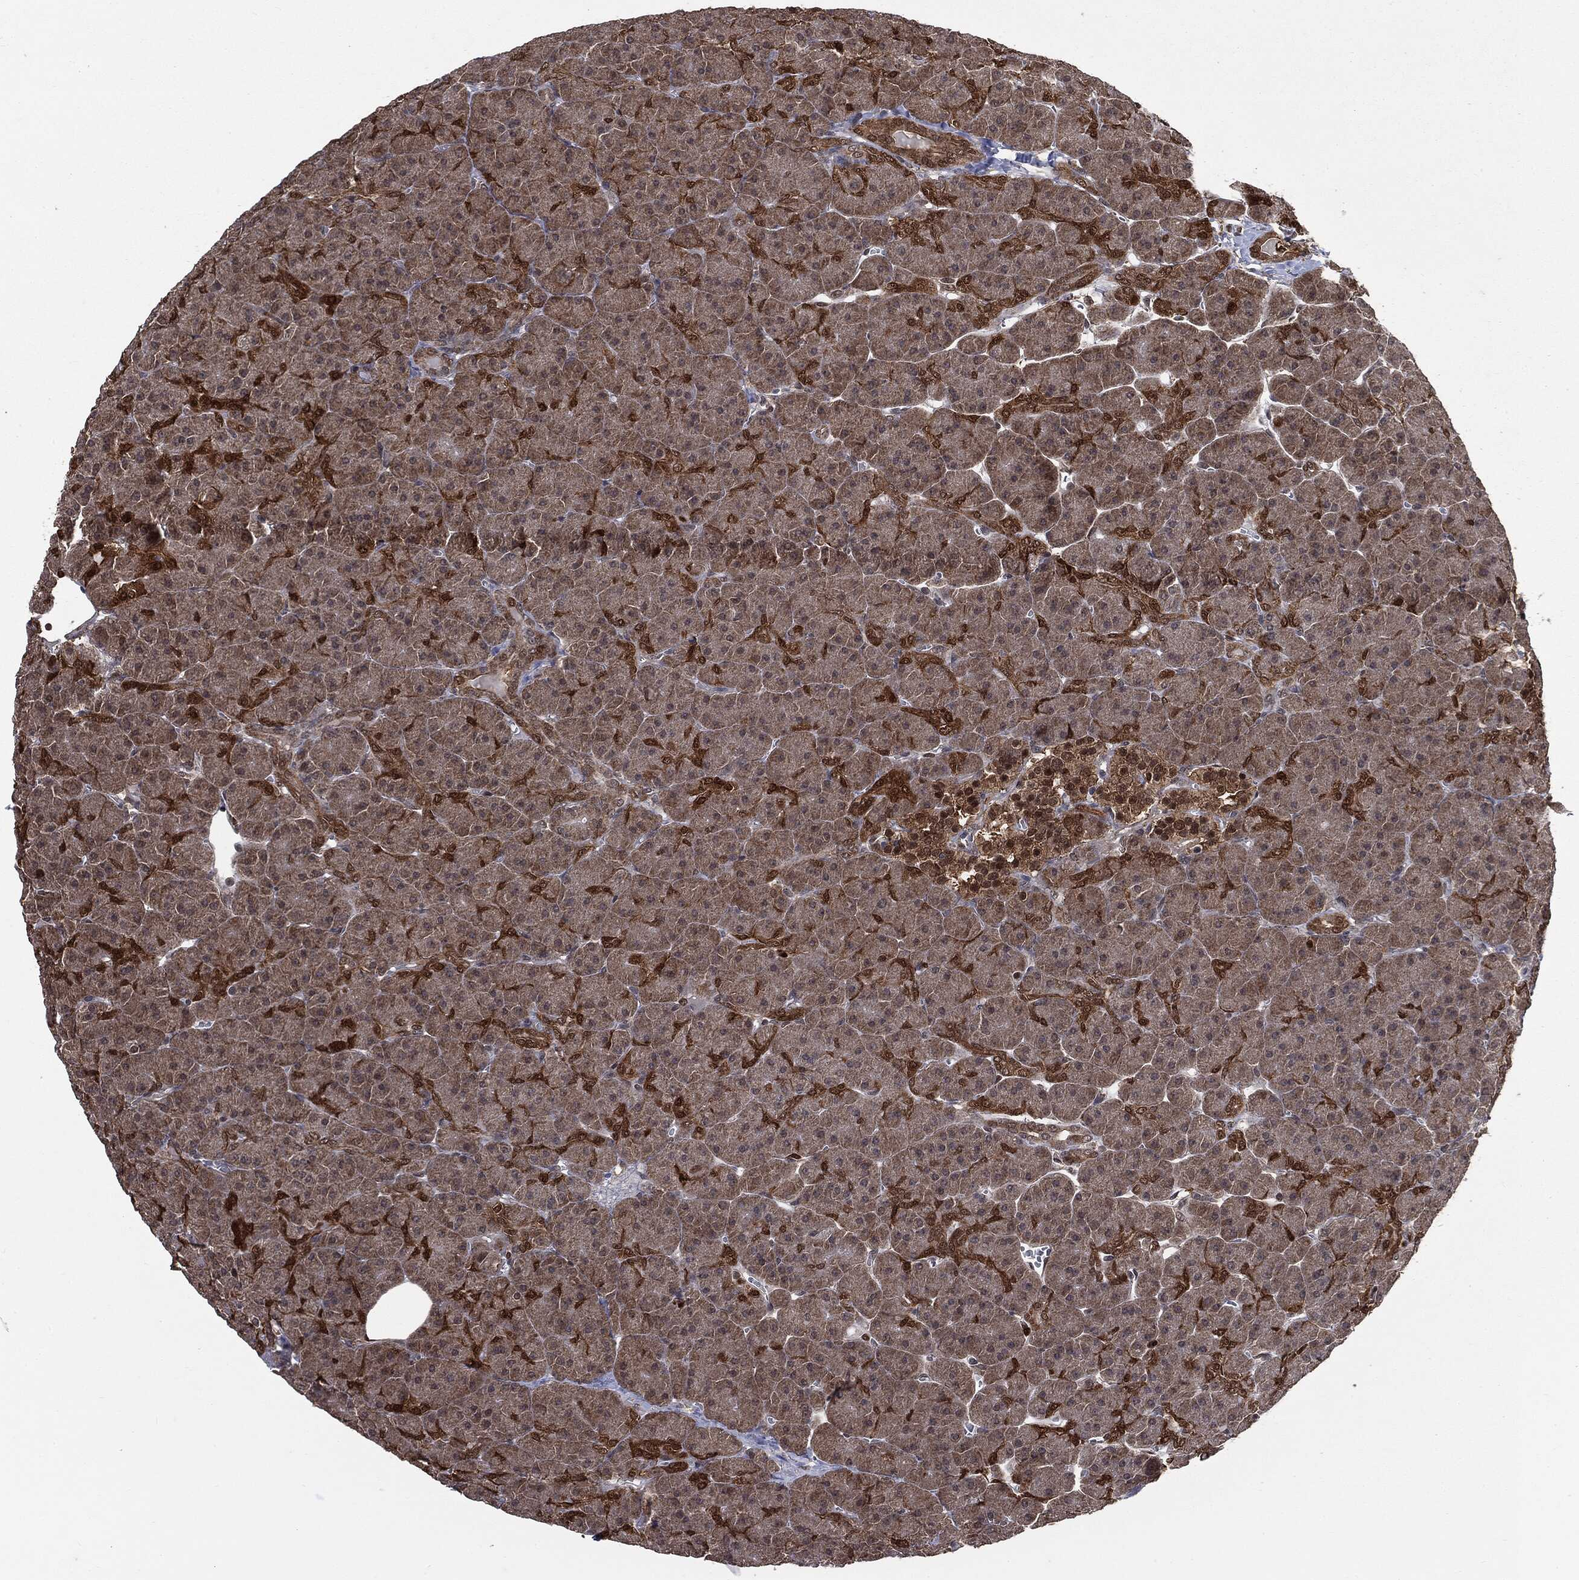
{"staining": {"intensity": "strong", "quantity": "<25%", "location": "cytoplasmic/membranous"}, "tissue": "pancreas", "cell_type": "Exocrine glandular cells", "image_type": "normal", "snomed": [{"axis": "morphology", "description": "Normal tissue, NOS"}, {"axis": "topography", "description": "Pancreas"}], "caption": "Immunohistochemical staining of benign human pancreas displays medium levels of strong cytoplasmic/membranous expression in approximately <25% of exocrine glandular cells.", "gene": "GPI", "patient": {"sex": "male", "age": 61}}